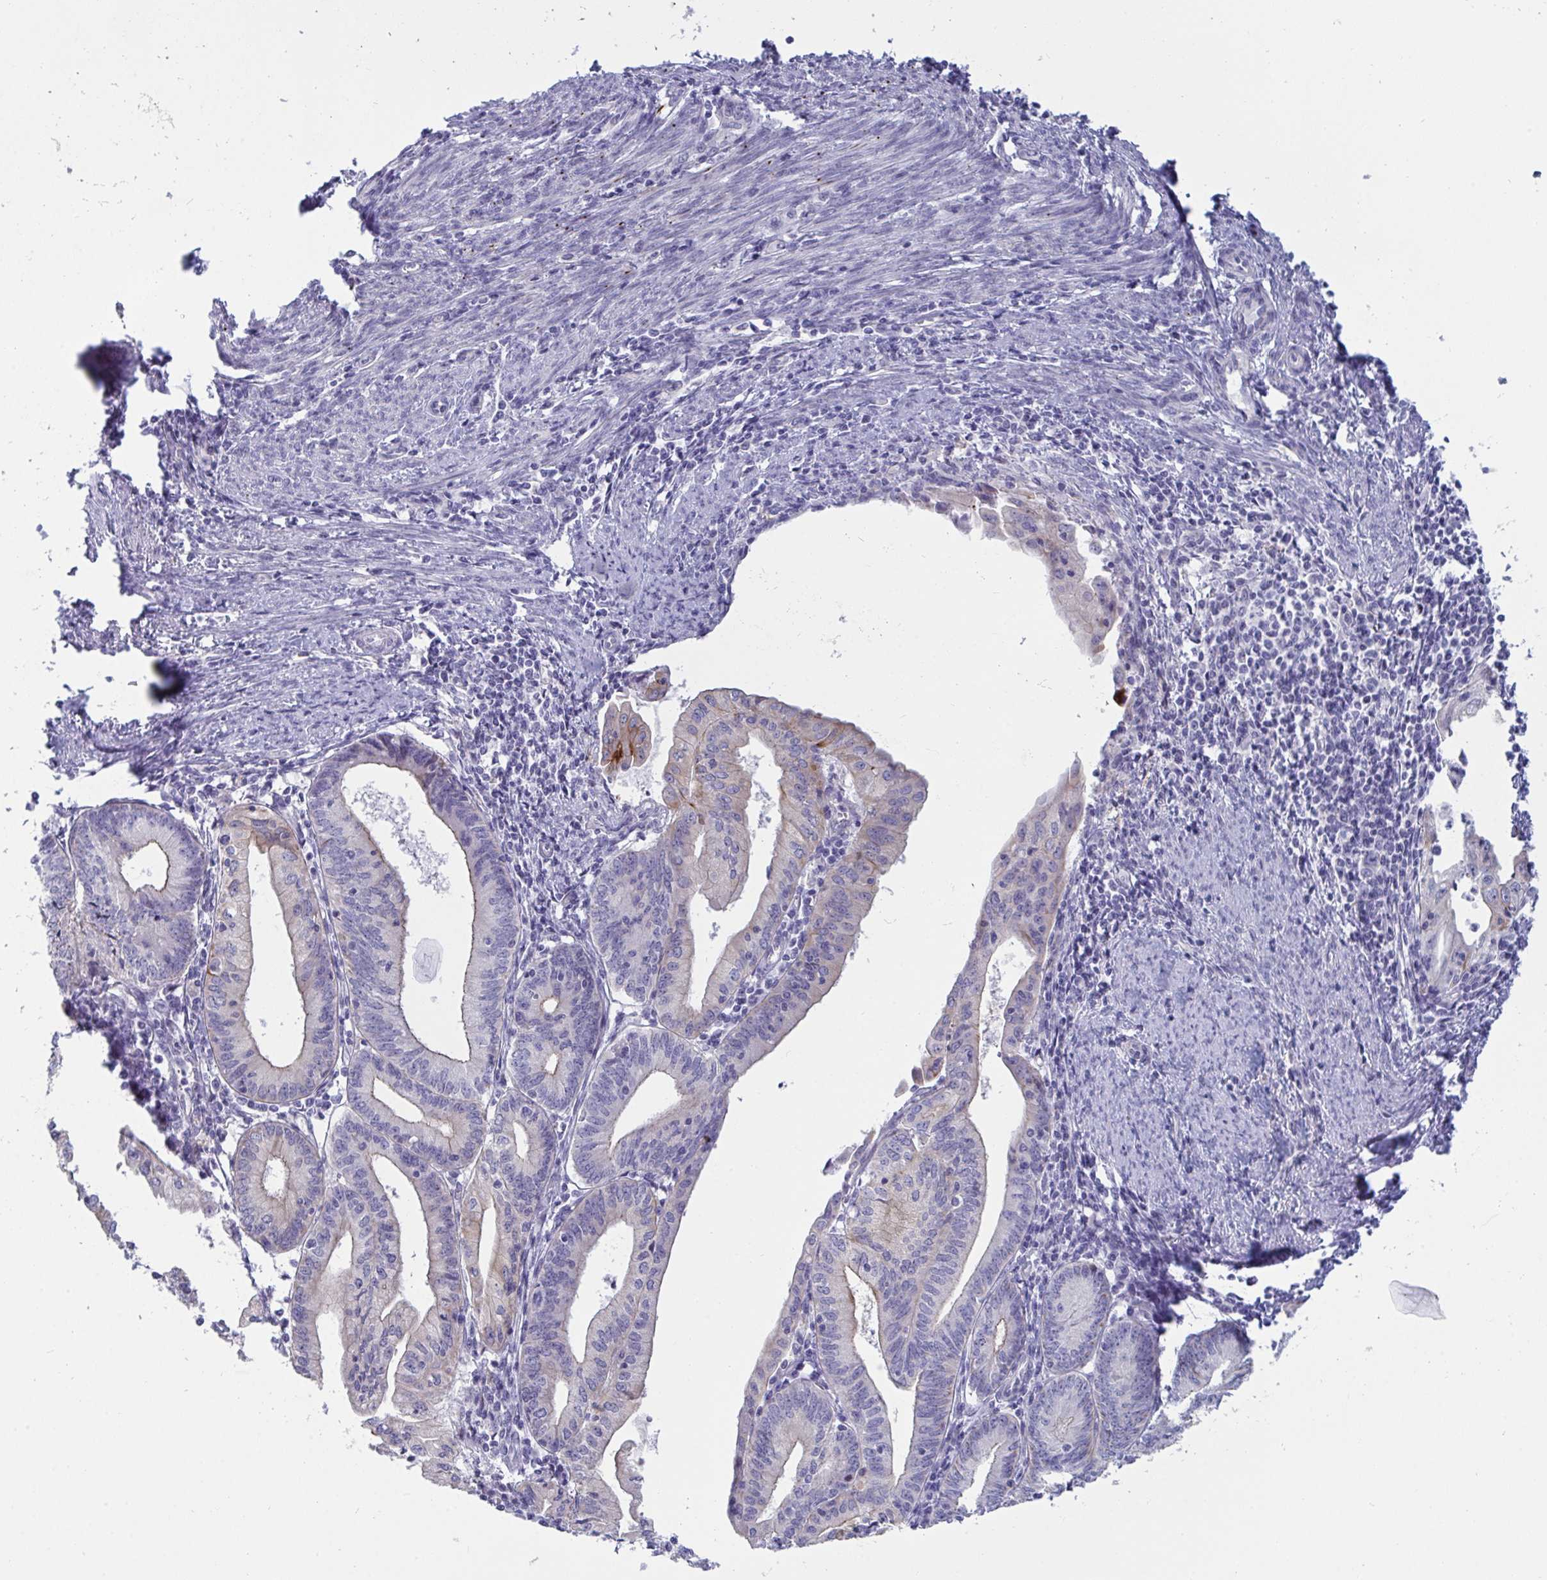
{"staining": {"intensity": "strong", "quantity": "<25%", "location": "cytoplasmic/membranous"}, "tissue": "endometrial cancer", "cell_type": "Tumor cells", "image_type": "cancer", "snomed": [{"axis": "morphology", "description": "Adenocarcinoma, NOS"}, {"axis": "topography", "description": "Endometrium"}], "caption": "IHC histopathology image of neoplastic tissue: human endometrial adenocarcinoma stained using immunohistochemistry (IHC) reveals medium levels of strong protein expression localized specifically in the cytoplasmic/membranous of tumor cells, appearing as a cytoplasmic/membranous brown color.", "gene": "TAS2R38", "patient": {"sex": "female", "age": 60}}